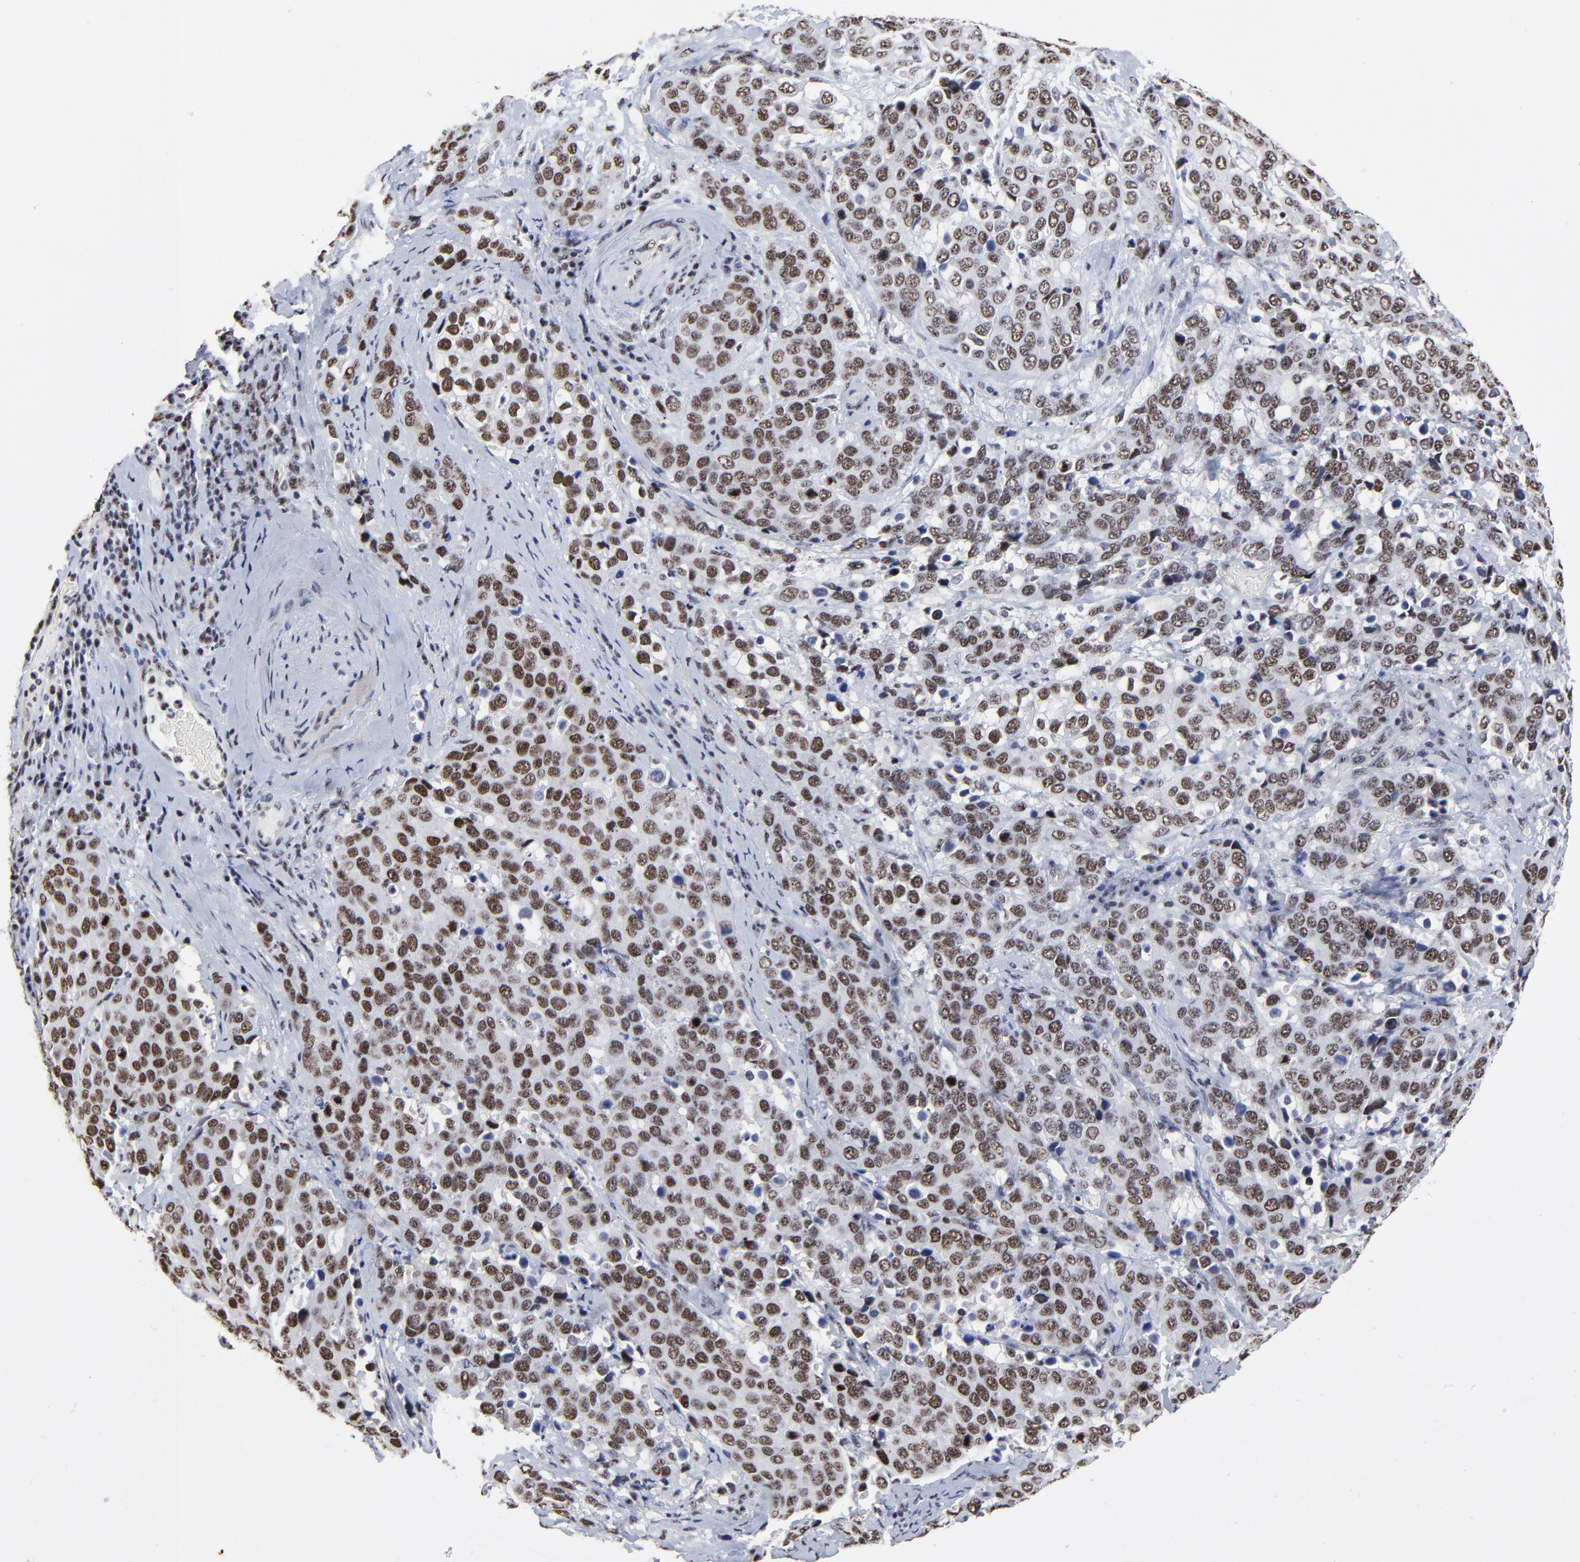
{"staining": {"intensity": "moderate", "quantity": ">75%", "location": "nuclear"}, "tissue": "cervical cancer", "cell_type": "Tumor cells", "image_type": "cancer", "snomed": [{"axis": "morphology", "description": "Squamous cell carcinoma, NOS"}, {"axis": "topography", "description": "Cervix"}], "caption": "Cervical squamous cell carcinoma stained with immunohistochemistry exhibits moderate nuclear expression in about >75% of tumor cells. (Brightfield microscopy of DAB IHC at high magnification).", "gene": "MBD4", "patient": {"sex": "female", "age": 54}}